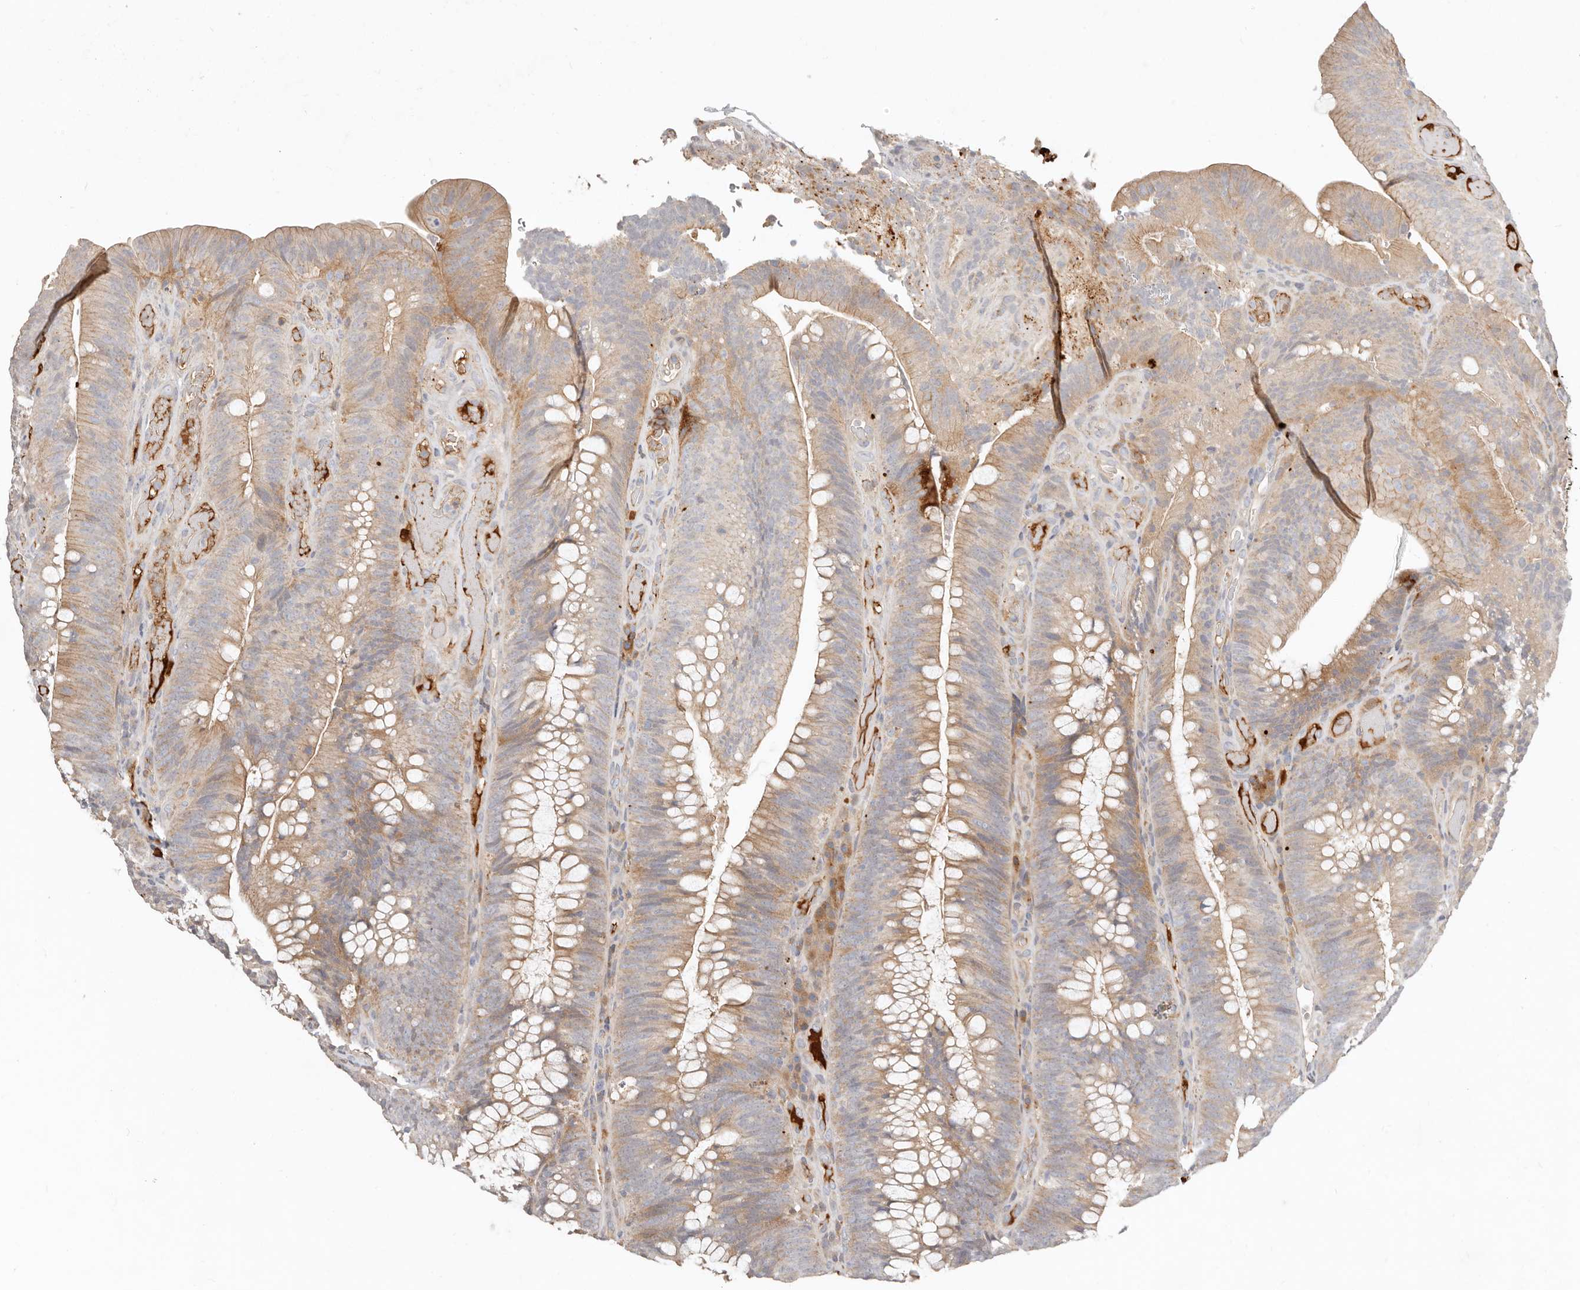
{"staining": {"intensity": "moderate", "quantity": ">75%", "location": "cytoplasmic/membranous"}, "tissue": "colorectal cancer", "cell_type": "Tumor cells", "image_type": "cancer", "snomed": [{"axis": "morphology", "description": "Normal tissue, NOS"}, {"axis": "topography", "description": "Colon"}], "caption": "Protein analysis of colorectal cancer tissue displays moderate cytoplasmic/membranous expression in about >75% of tumor cells. The protein of interest is shown in brown color, while the nuclei are stained blue.", "gene": "MTFR2", "patient": {"sex": "female", "age": 82}}